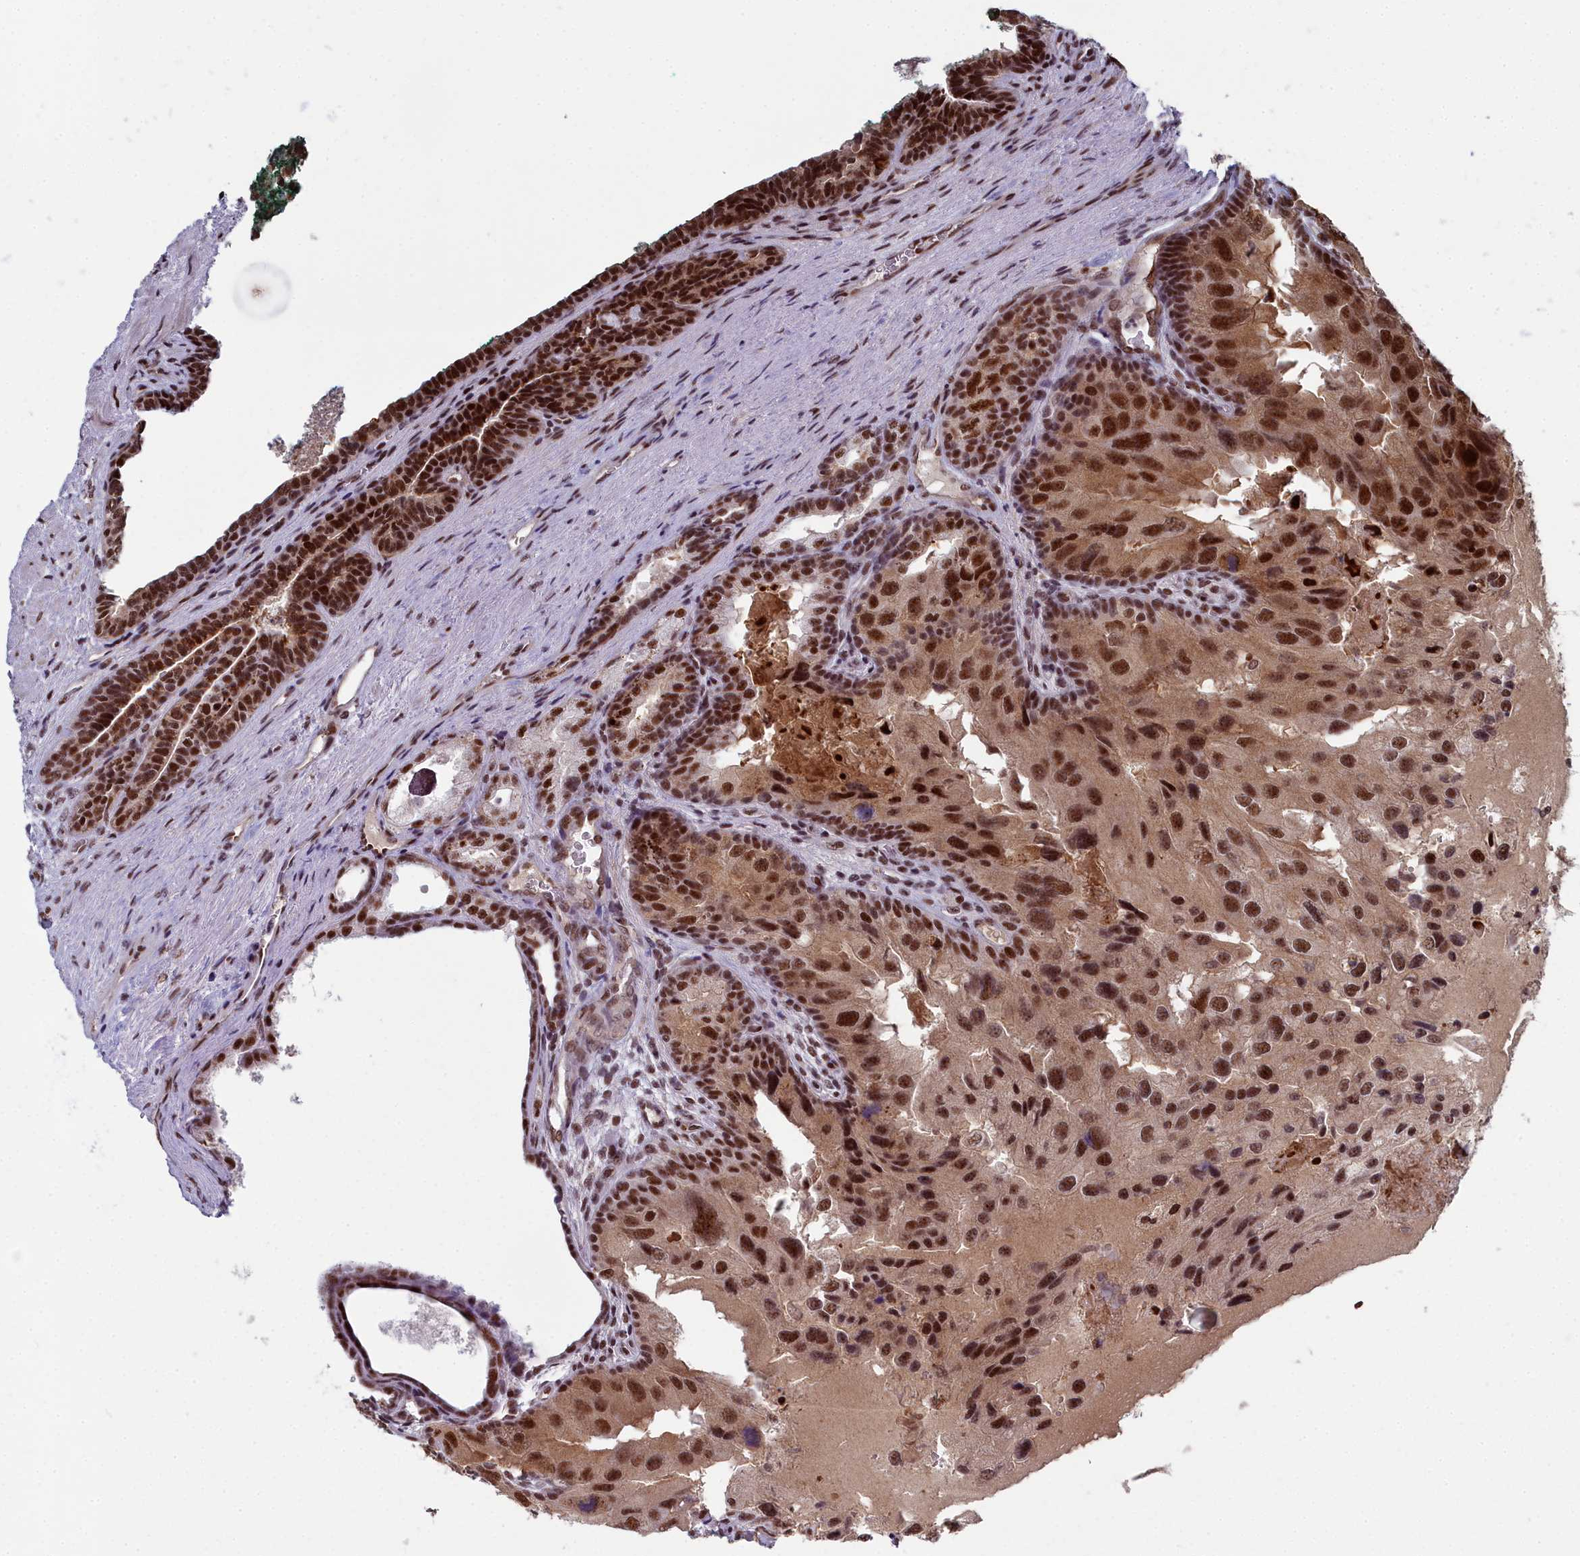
{"staining": {"intensity": "strong", "quantity": ">75%", "location": "cytoplasmic/membranous,nuclear"}, "tissue": "prostate cancer", "cell_type": "Tumor cells", "image_type": "cancer", "snomed": [{"axis": "morphology", "description": "Adenocarcinoma, High grade"}, {"axis": "topography", "description": "Prostate"}], "caption": "Immunohistochemical staining of prostate cancer (adenocarcinoma (high-grade)) demonstrates high levels of strong cytoplasmic/membranous and nuclear protein expression in about >75% of tumor cells.", "gene": "SF3B3", "patient": {"sex": "male", "age": 62}}